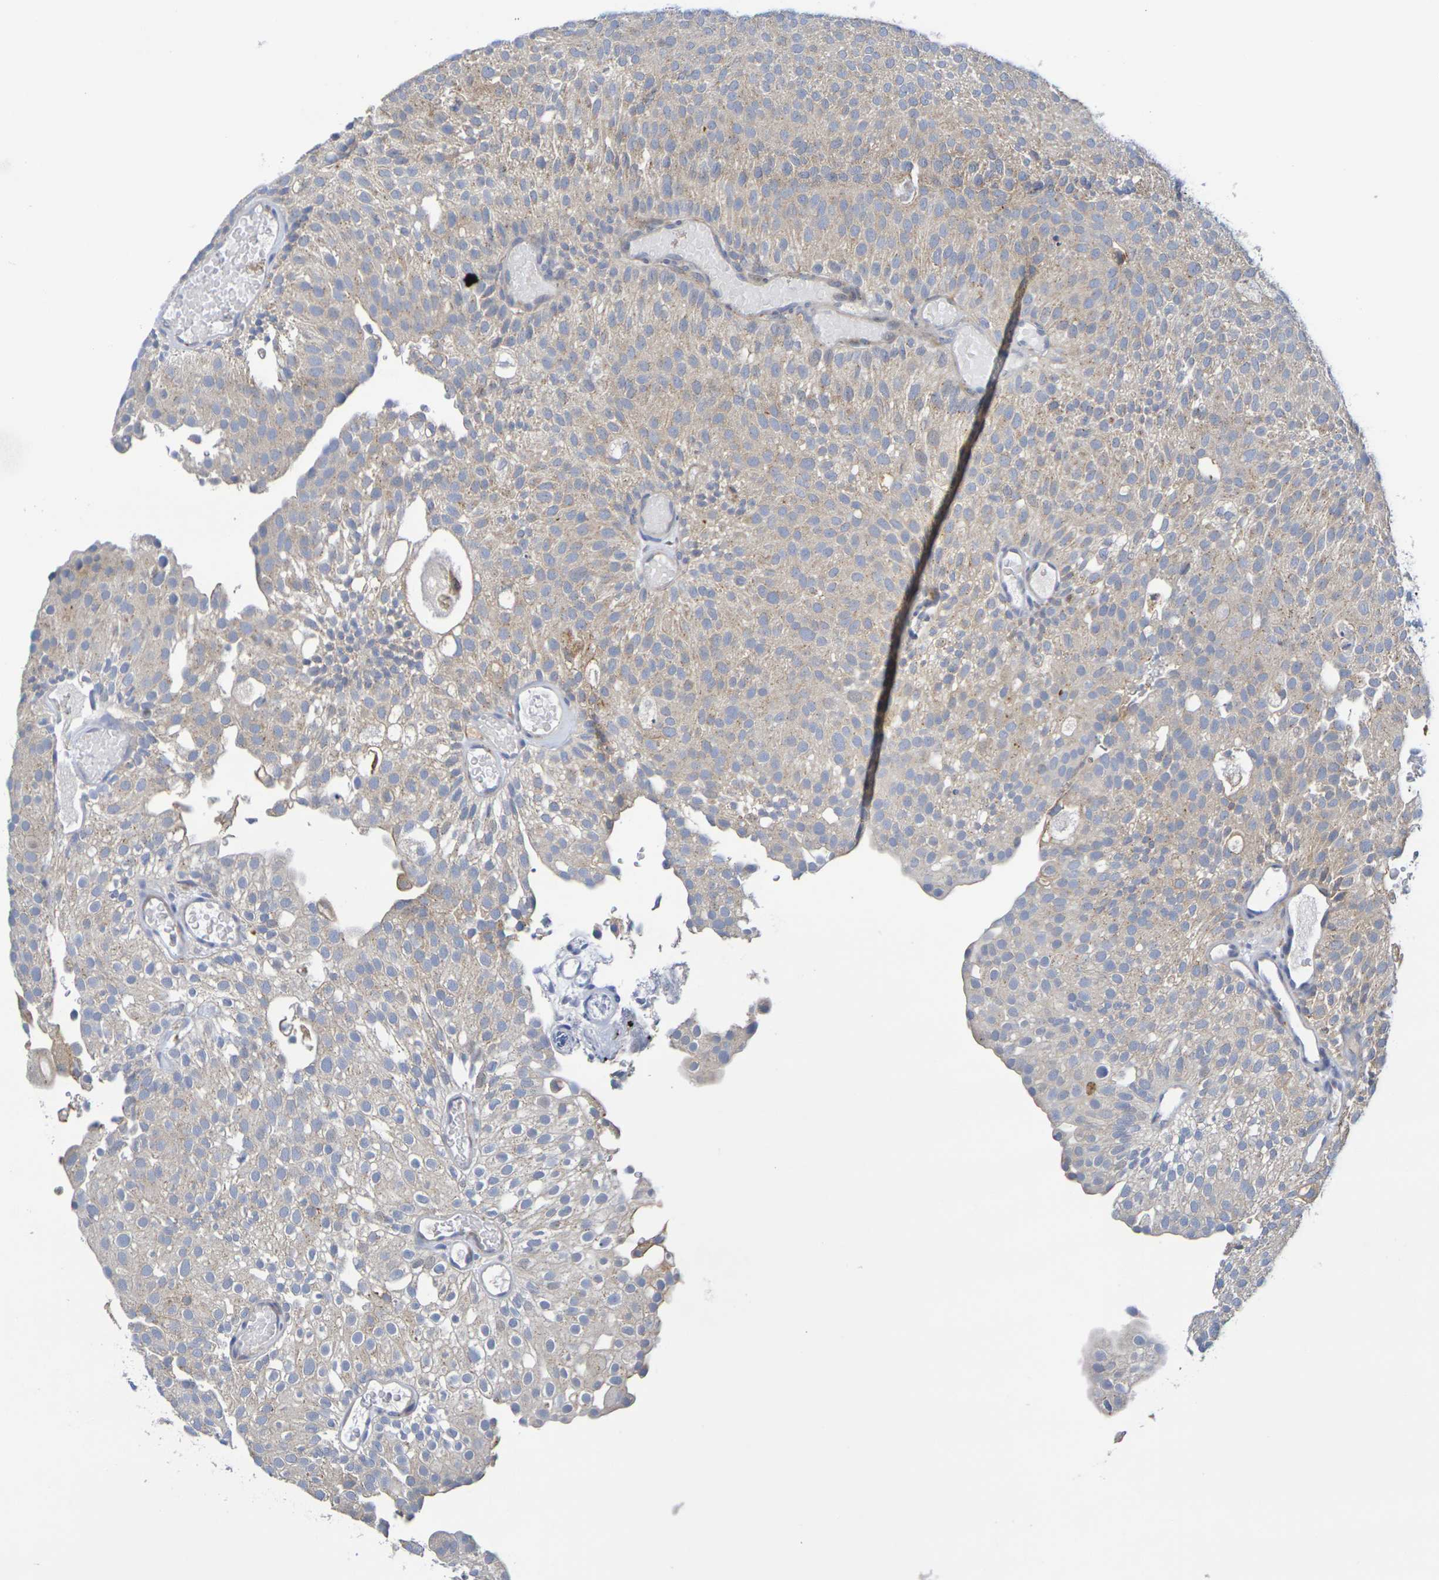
{"staining": {"intensity": "weak", "quantity": "25%-75%", "location": "cytoplasmic/membranous"}, "tissue": "urothelial cancer", "cell_type": "Tumor cells", "image_type": "cancer", "snomed": [{"axis": "morphology", "description": "Urothelial carcinoma, Low grade"}, {"axis": "topography", "description": "Urinary bladder"}], "caption": "A low amount of weak cytoplasmic/membranous expression is identified in about 25%-75% of tumor cells in urothelial cancer tissue. The staining was performed using DAB to visualize the protein expression in brown, while the nuclei were stained in blue with hematoxylin (Magnification: 20x).", "gene": "SDC4", "patient": {"sex": "male", "age": 78}}